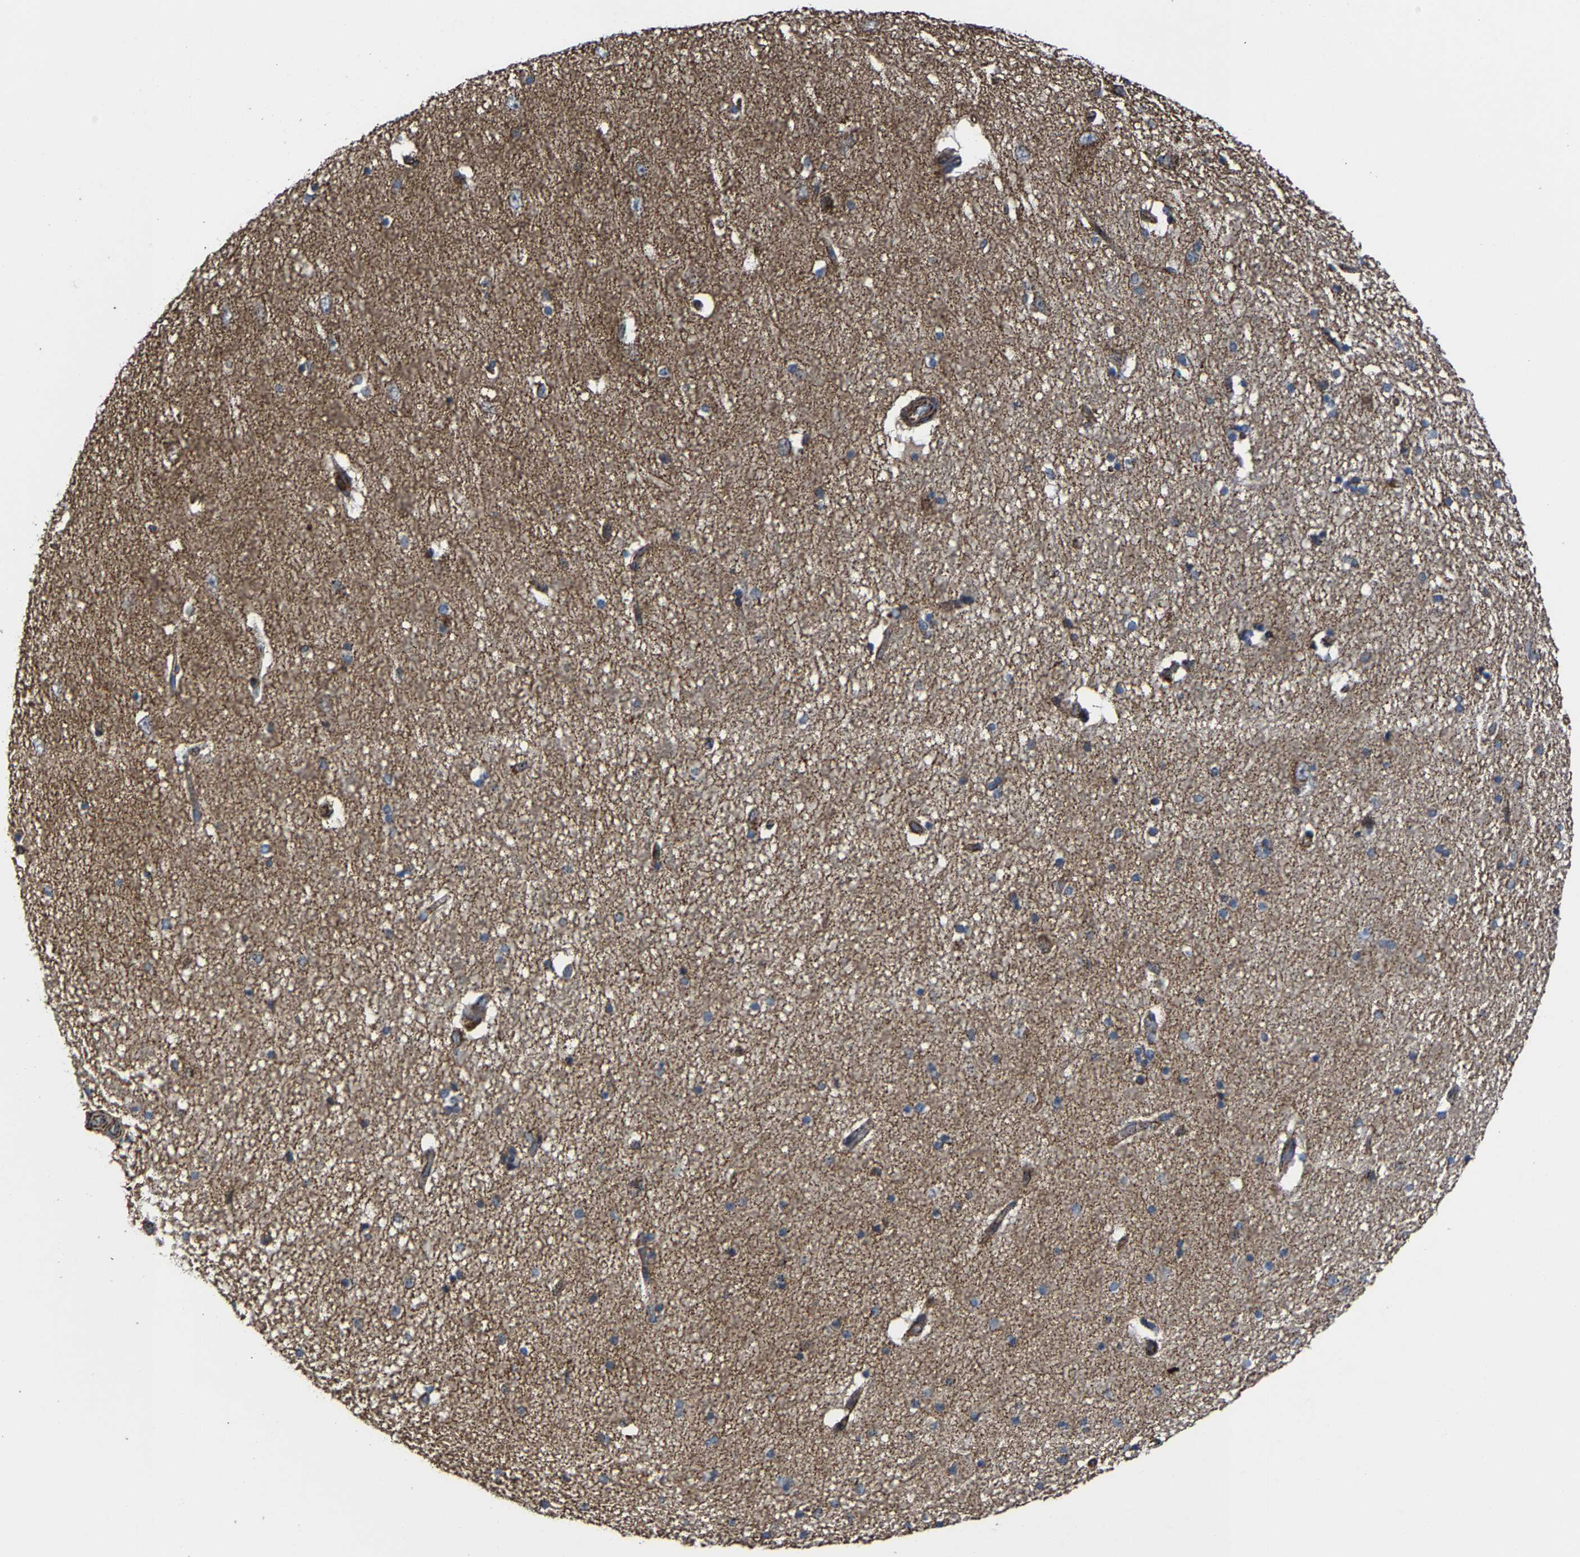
{"staining": {"intensity": "moderate", "quantity": "<25%", "location": "cytoplasmic/membranous"}, "tissue": "hippocampus", "cell_type": "Glial cells", "image_type": "normal", "snomed": [{"axis": "morphology", "description": "Normal tissue, NOS"}, {"axis": "topography", "description": "Hippocampus"}], "caption": "Protein expression analysis of benign hippocampus reveals moderate cytoplasmic/membranous staining in approximately <25% of glial cells.", "gene": "NDUFV3", "patient": {"sex": "female", "age": 54}}